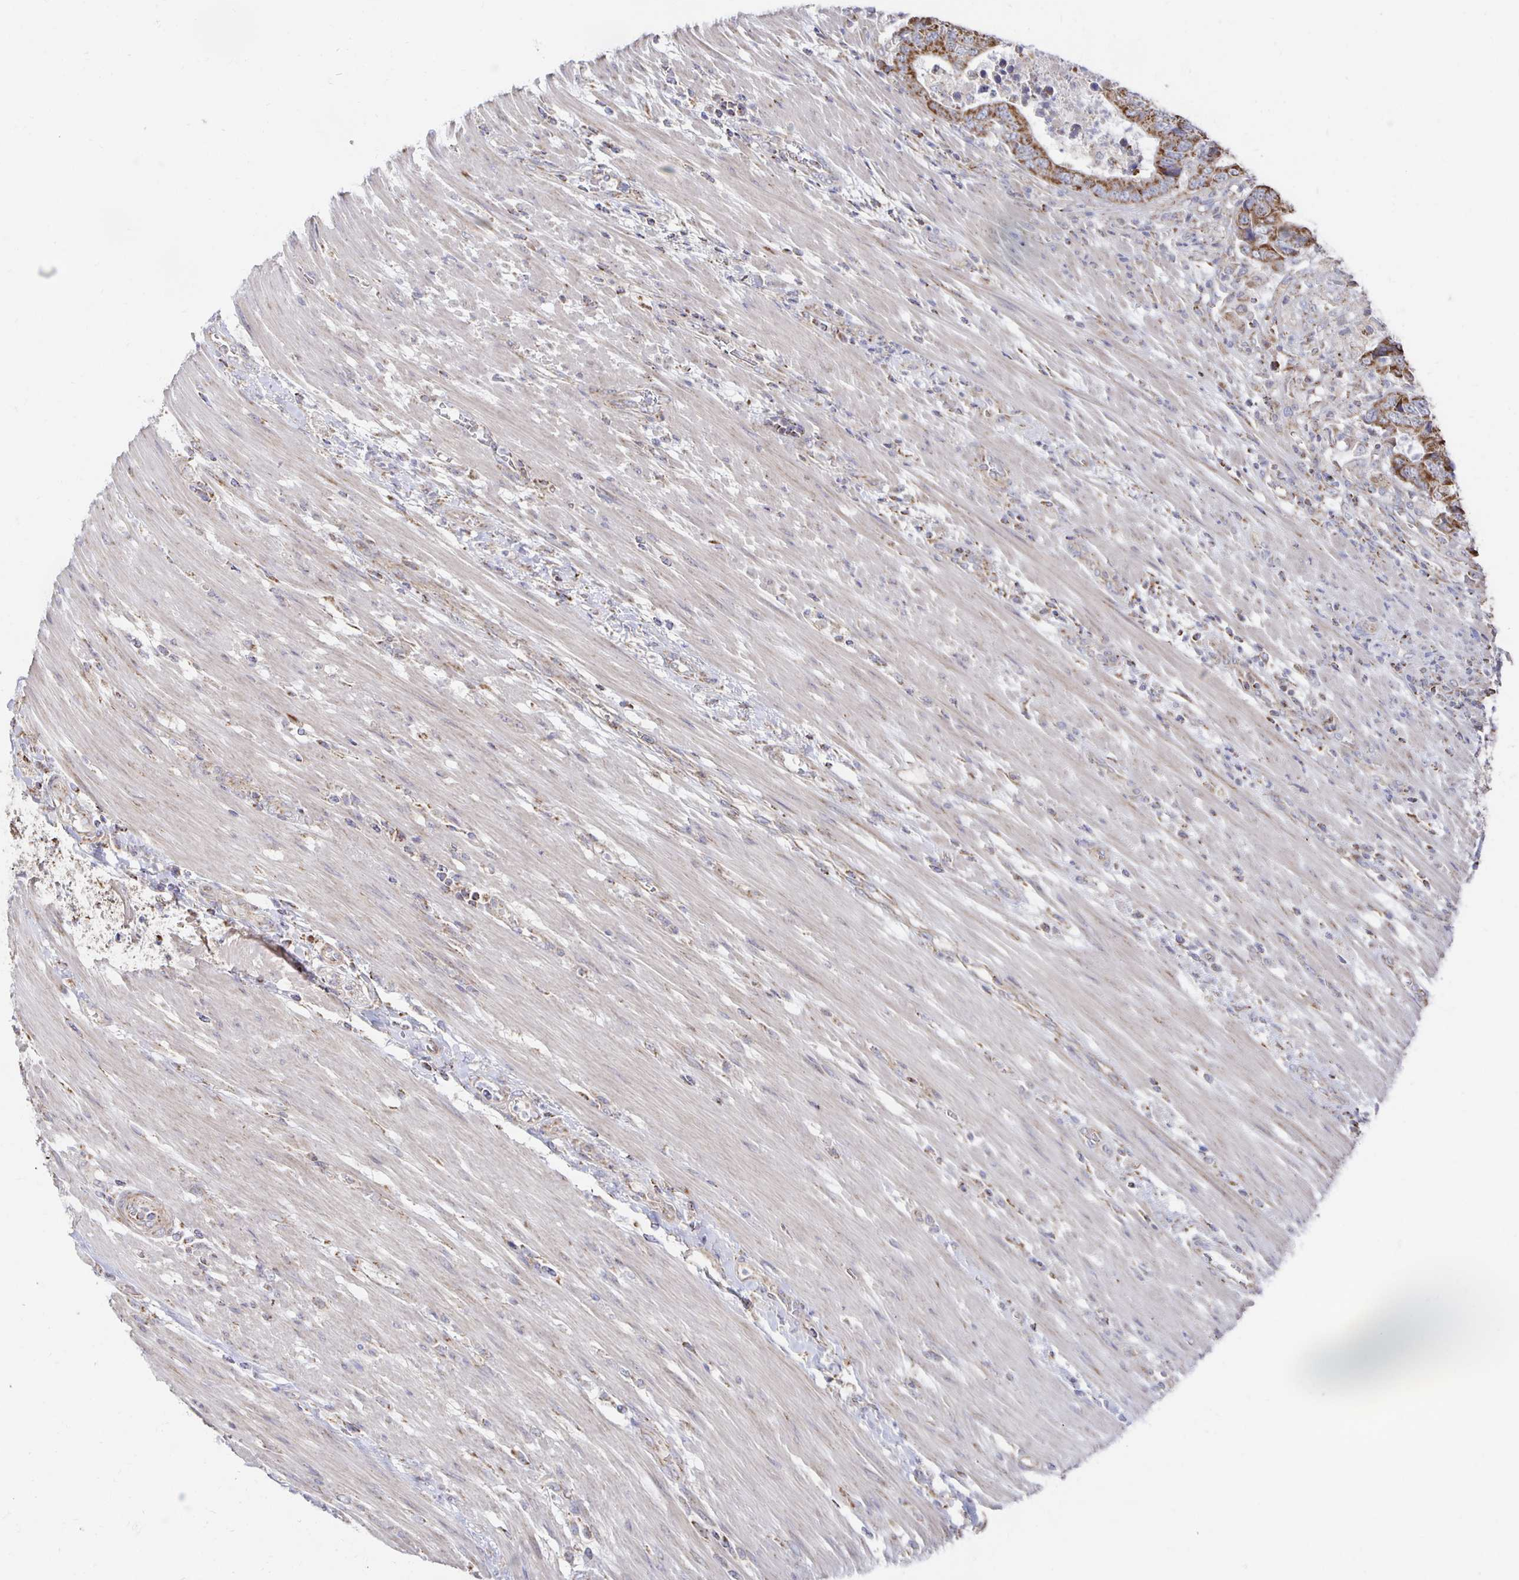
{"staining": {"intensity": "moderate", "quantity": ">75%", "location": "cytoplasmic/membranous"}, "tissue": "colorectal cancer", "cell_type": "Tumor cells", "image_type": "cancer", "snomed": [{"axis": "morphology", "description": "Adenocarcinoma, NOS"}, {"axis": "topography", "description": "Colon"}], "caption": "Protein analysis of colorectal adenocarcinoma tissue exhibits moderate cytoplasmic/membranous positivity in about >75% of tumor cells.", "gene": "NKX2-8", "patient": {"sex": "female", "age": 48}}